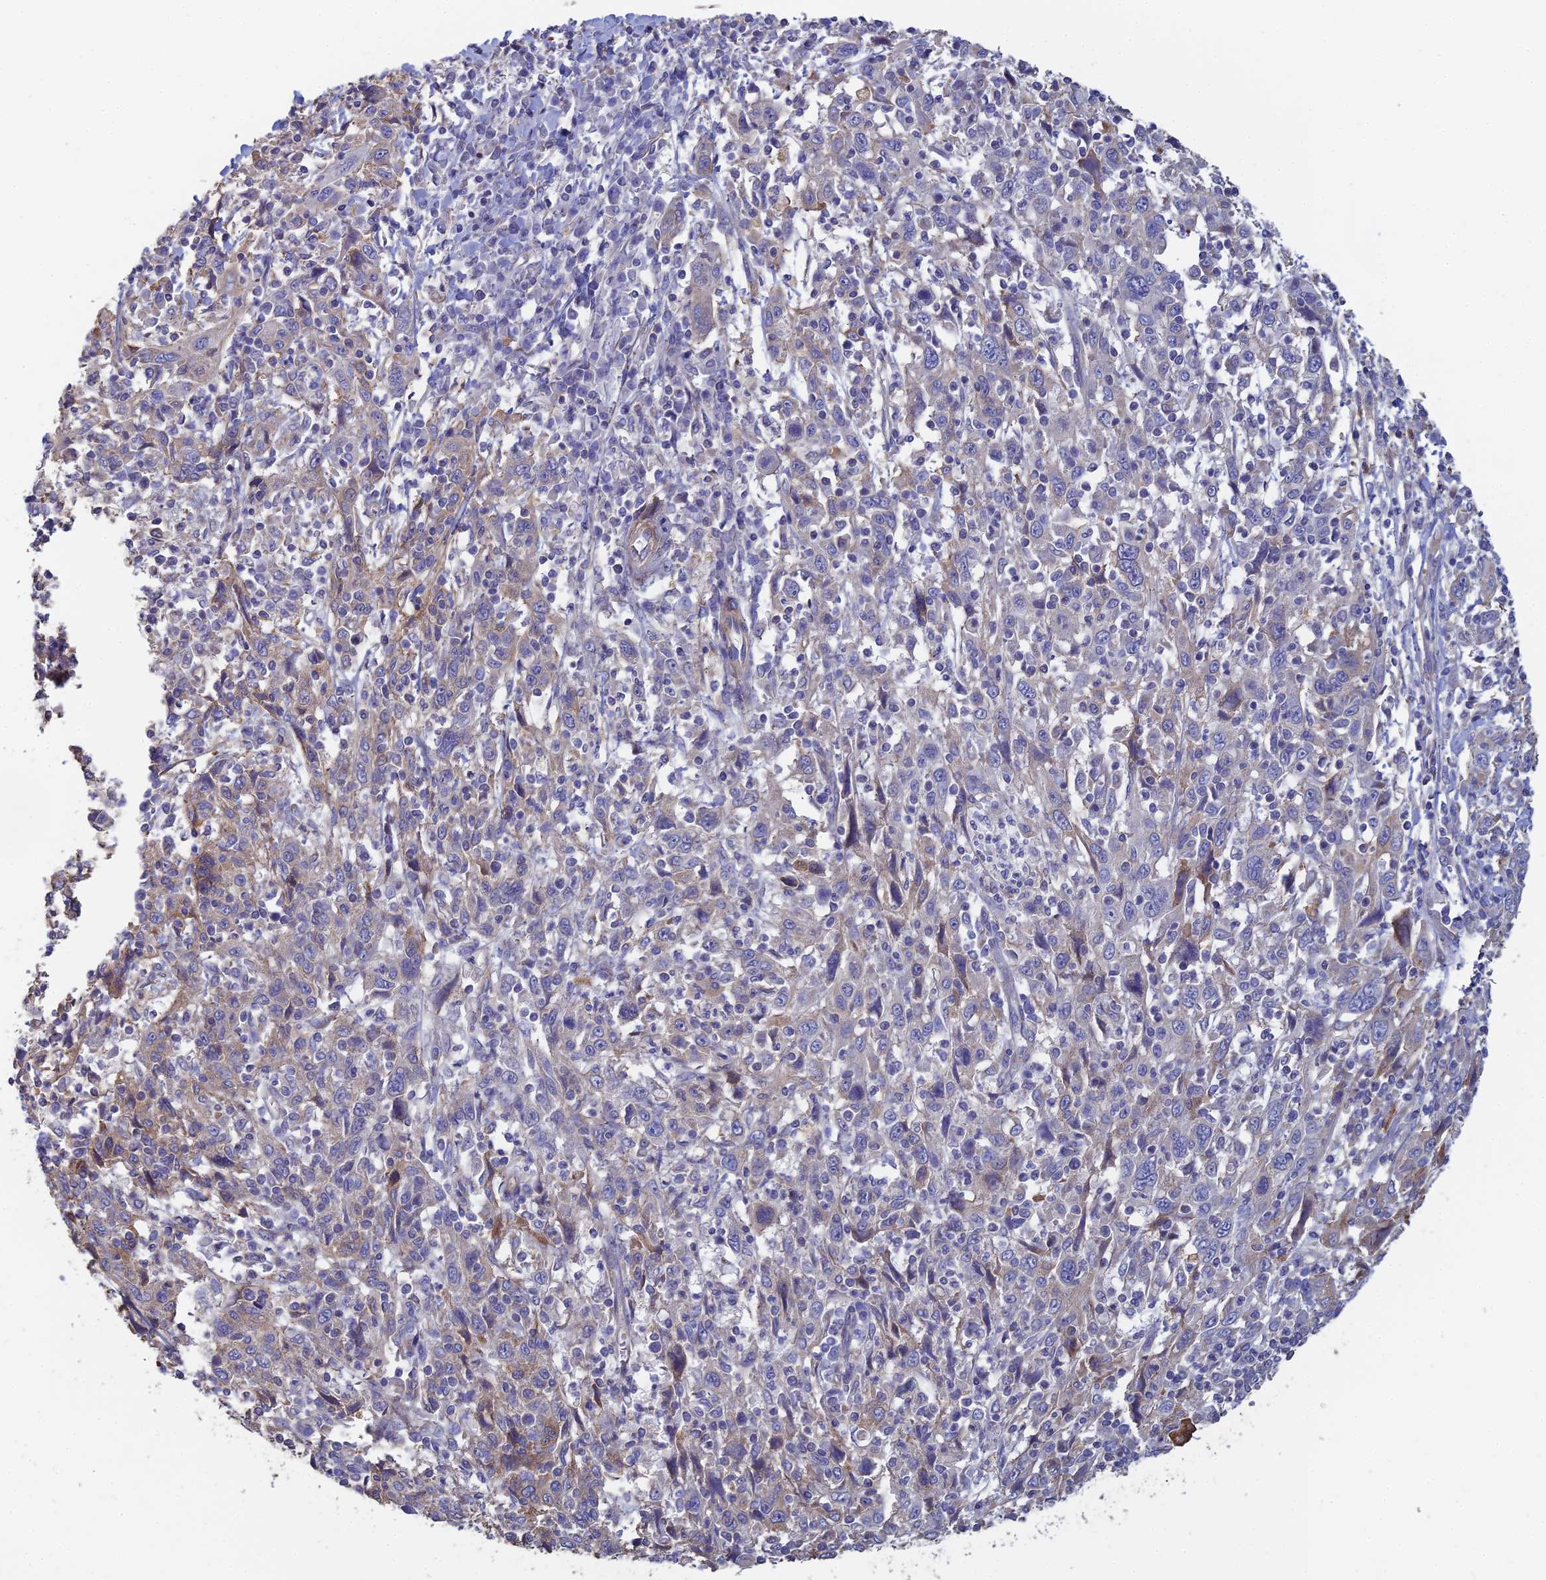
{"staining": {"intensity": "negative", "quantity": "none", "location": "none"}, "tissue": "cervical cancer", "cell_type": "Tumor cells", "image_type": "cancer", "snomed": [{"axis": "morphology", "description": "Squamous cell carcinoma, NOS"}, {"axis": "topography", "description": "Cervix"}], "caption": "High magnification brightfield microscopy of cervical cancer stained with DAB (3,3'-diaminobenzidine) (brown) and counterstained with hematoxylin (blue): tumor cells show no significant expression.", "gene": "PCDHA5", "patient": {"sex": "female", "age": 46}}